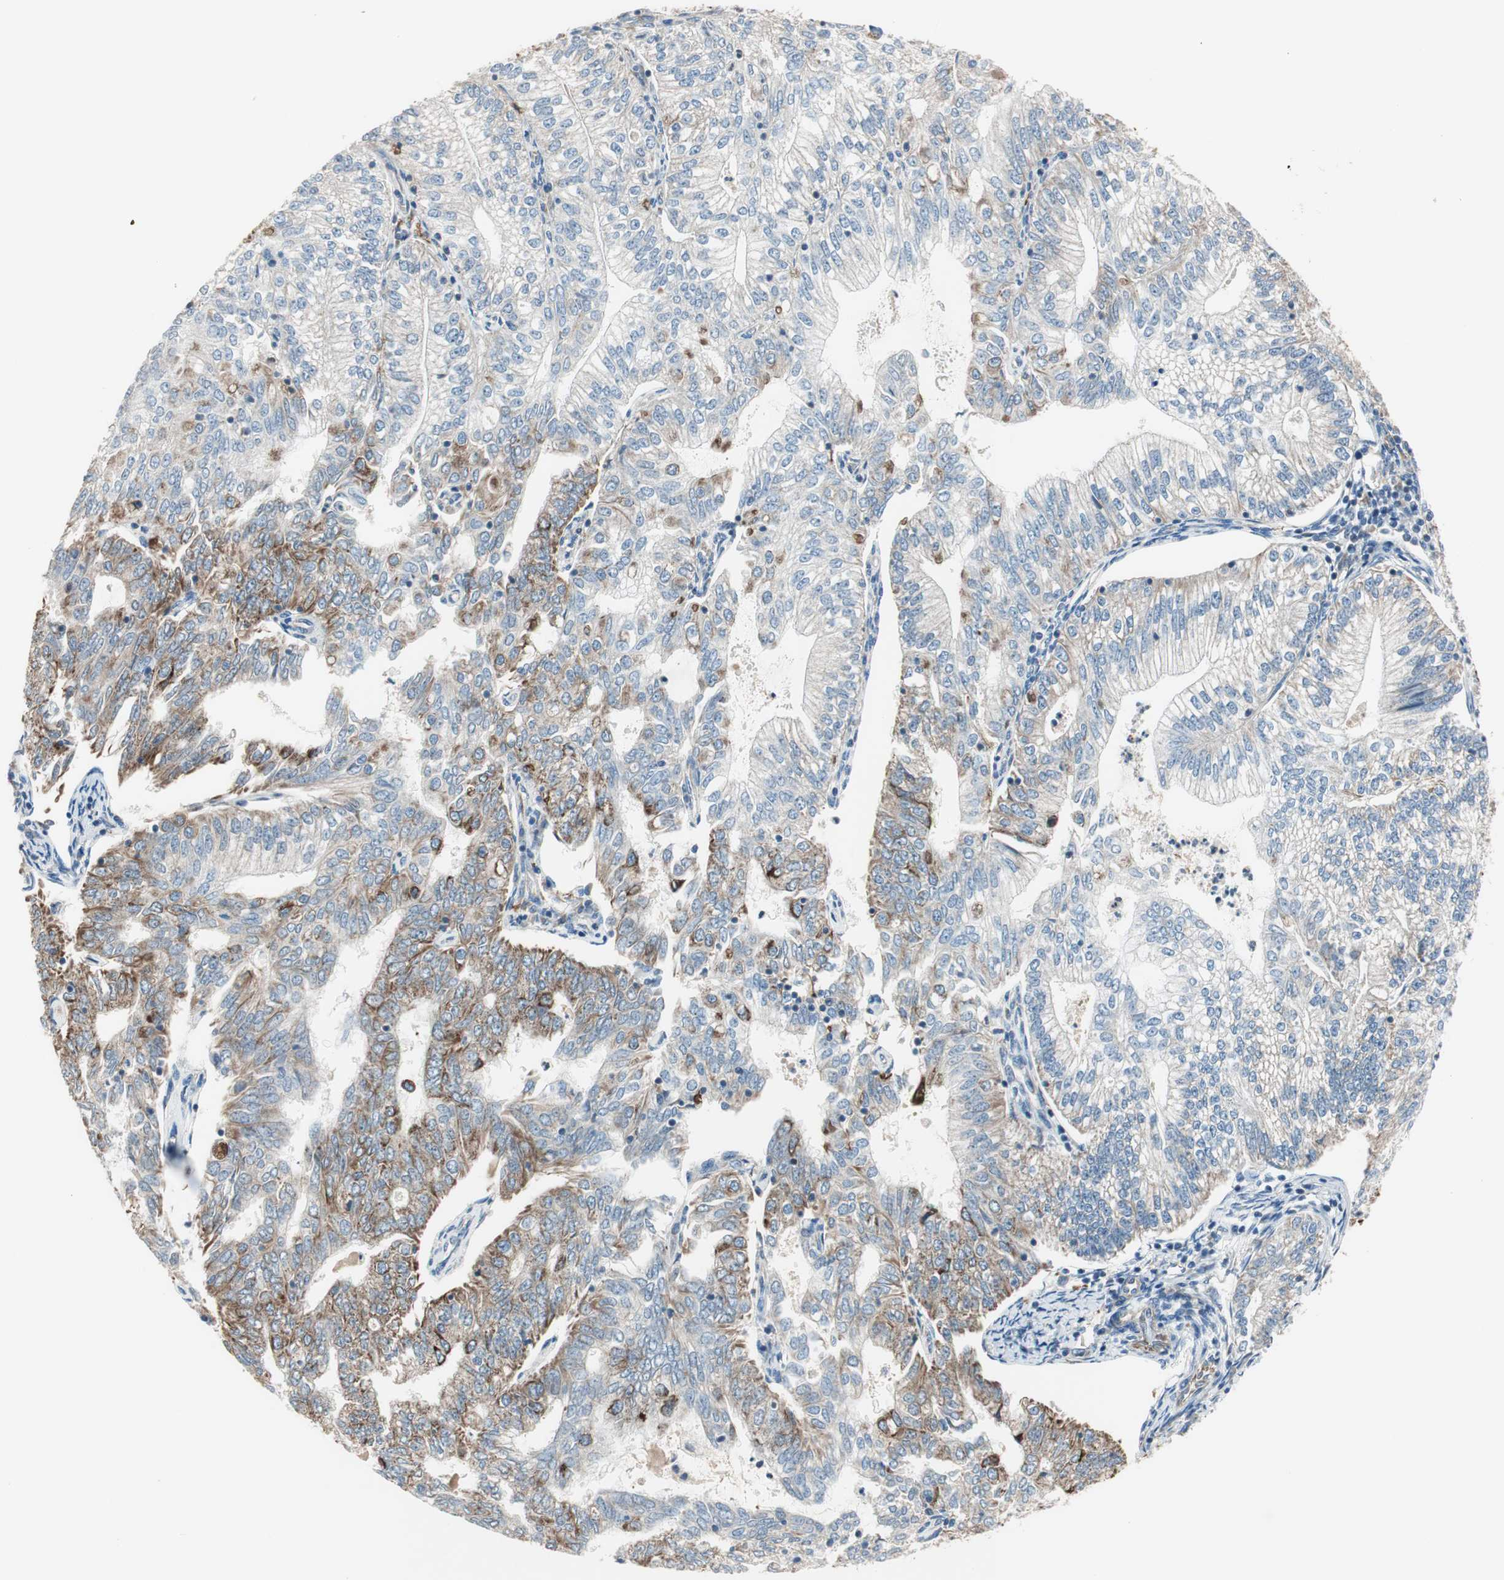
{"staining": {"intensity": "weak", "quantity": "25%-75%", "location": "cytoplasmic/membranous"}, "tissue": "endometrial cancer", "cell_type": "Tumor cells", "image_type": "cancer", "snomed": [{"axis": "morphology", "description": "Adenocarcinoma, NOS"}, {"axis": "topography", "description": "Endometrium"}], "caption": "Endometrial cancer stained for a protein exhibits weak cytoplasmic/membranous positivity in tumor cells.", "gene": "SRCIN1", "patient": {"sex": "female", "age": 69}}